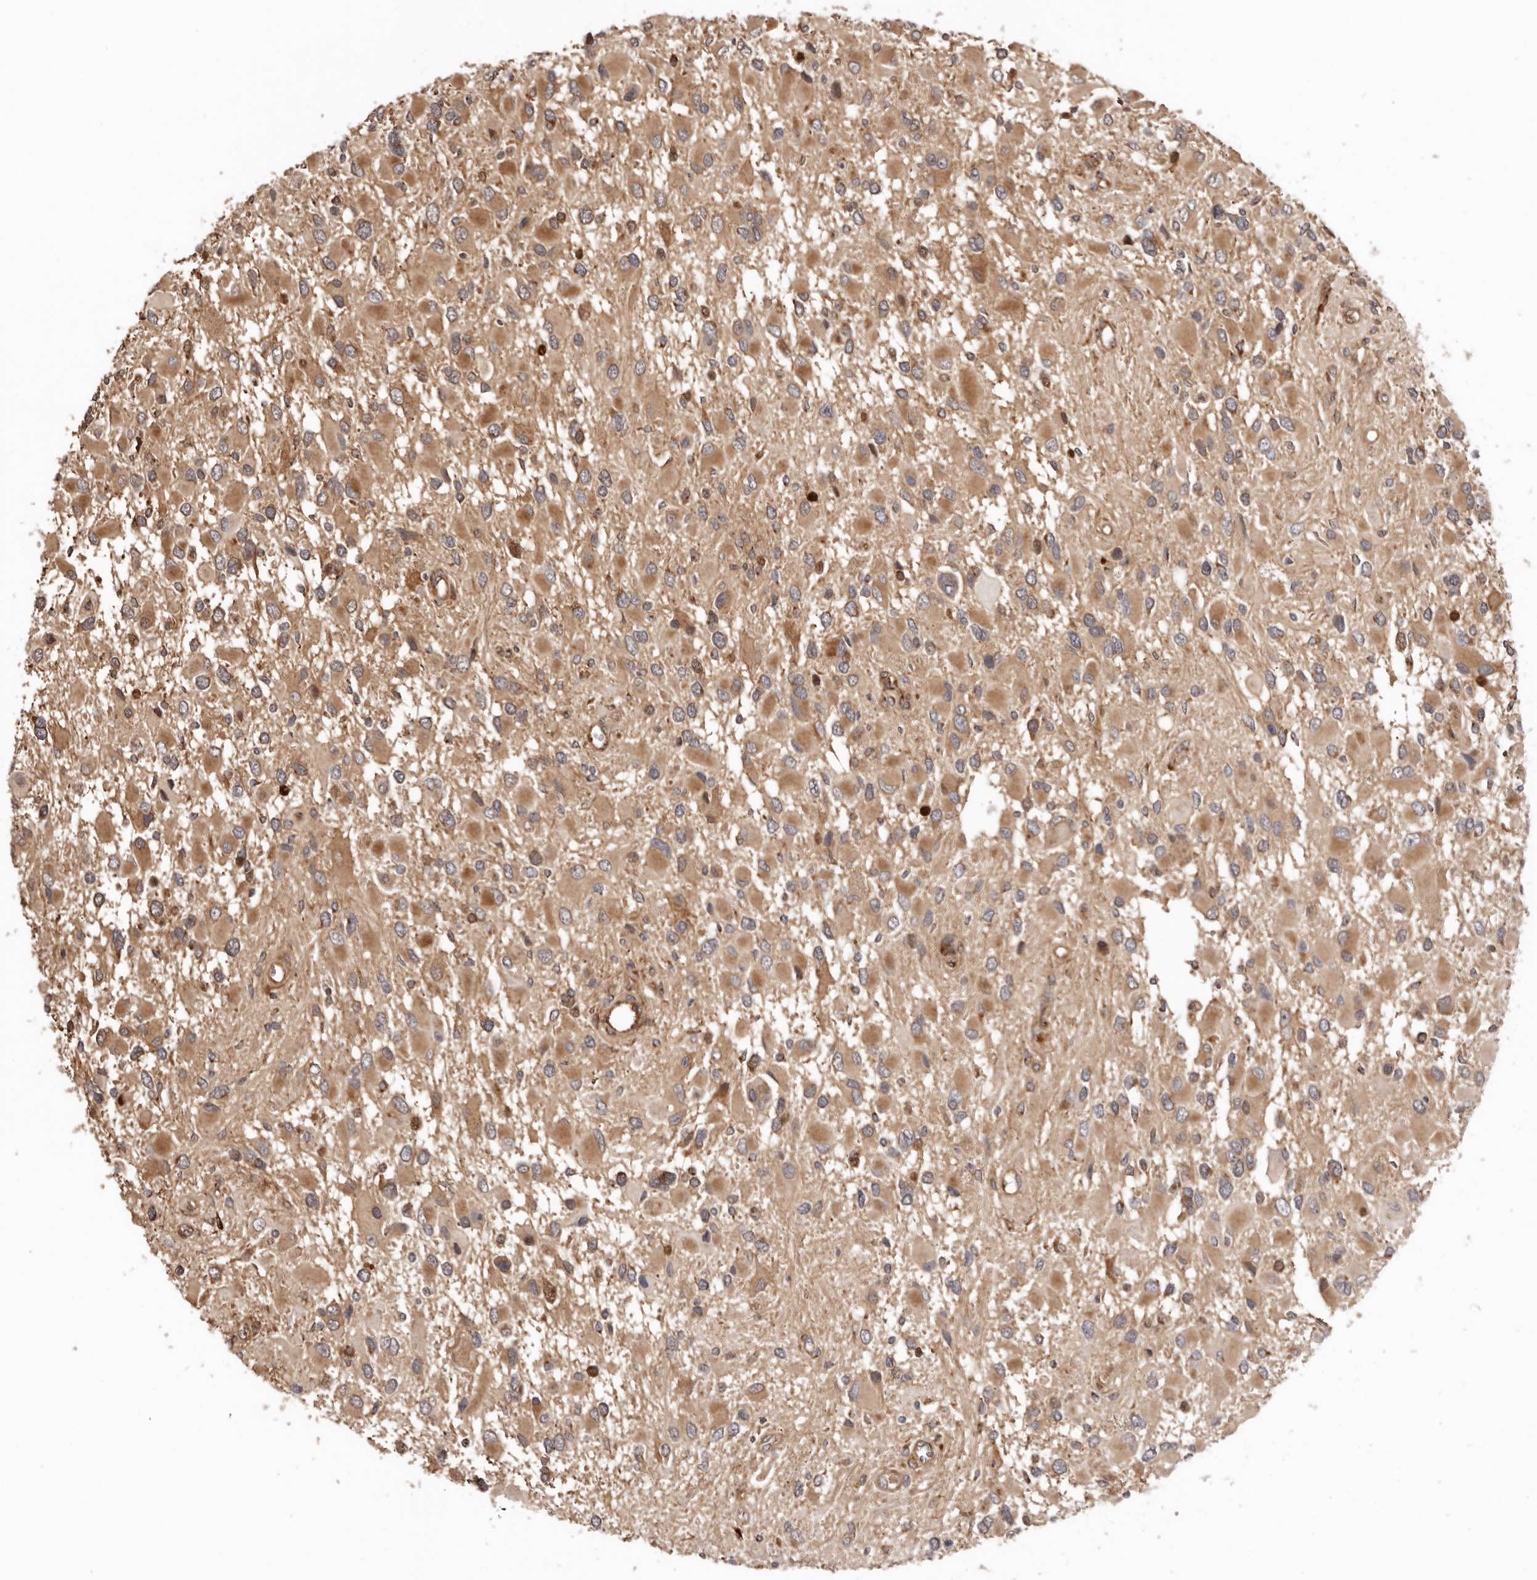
{"staining": {"intensity": "moderate", "quantity": ">75%", "location": "cytoplasmic/membranous"}, "tissue": "glioma", "cell_type": "Tumor cells", "image_type": "cancer", "snomed": [{"axis": "morphology", "description": "Glioma, malignant, High grade"}, {"axis": "topography", "description": "Brain"}], "caption": "About >75% of tumor cells in malignant glioma (high-grade) demonstrate moderate cytoplasmic/membranous protein staining as visualized by brown immunohistochemical staining.", "gene": "GPR27", "patient": {"sex": "male", "age": 53}}